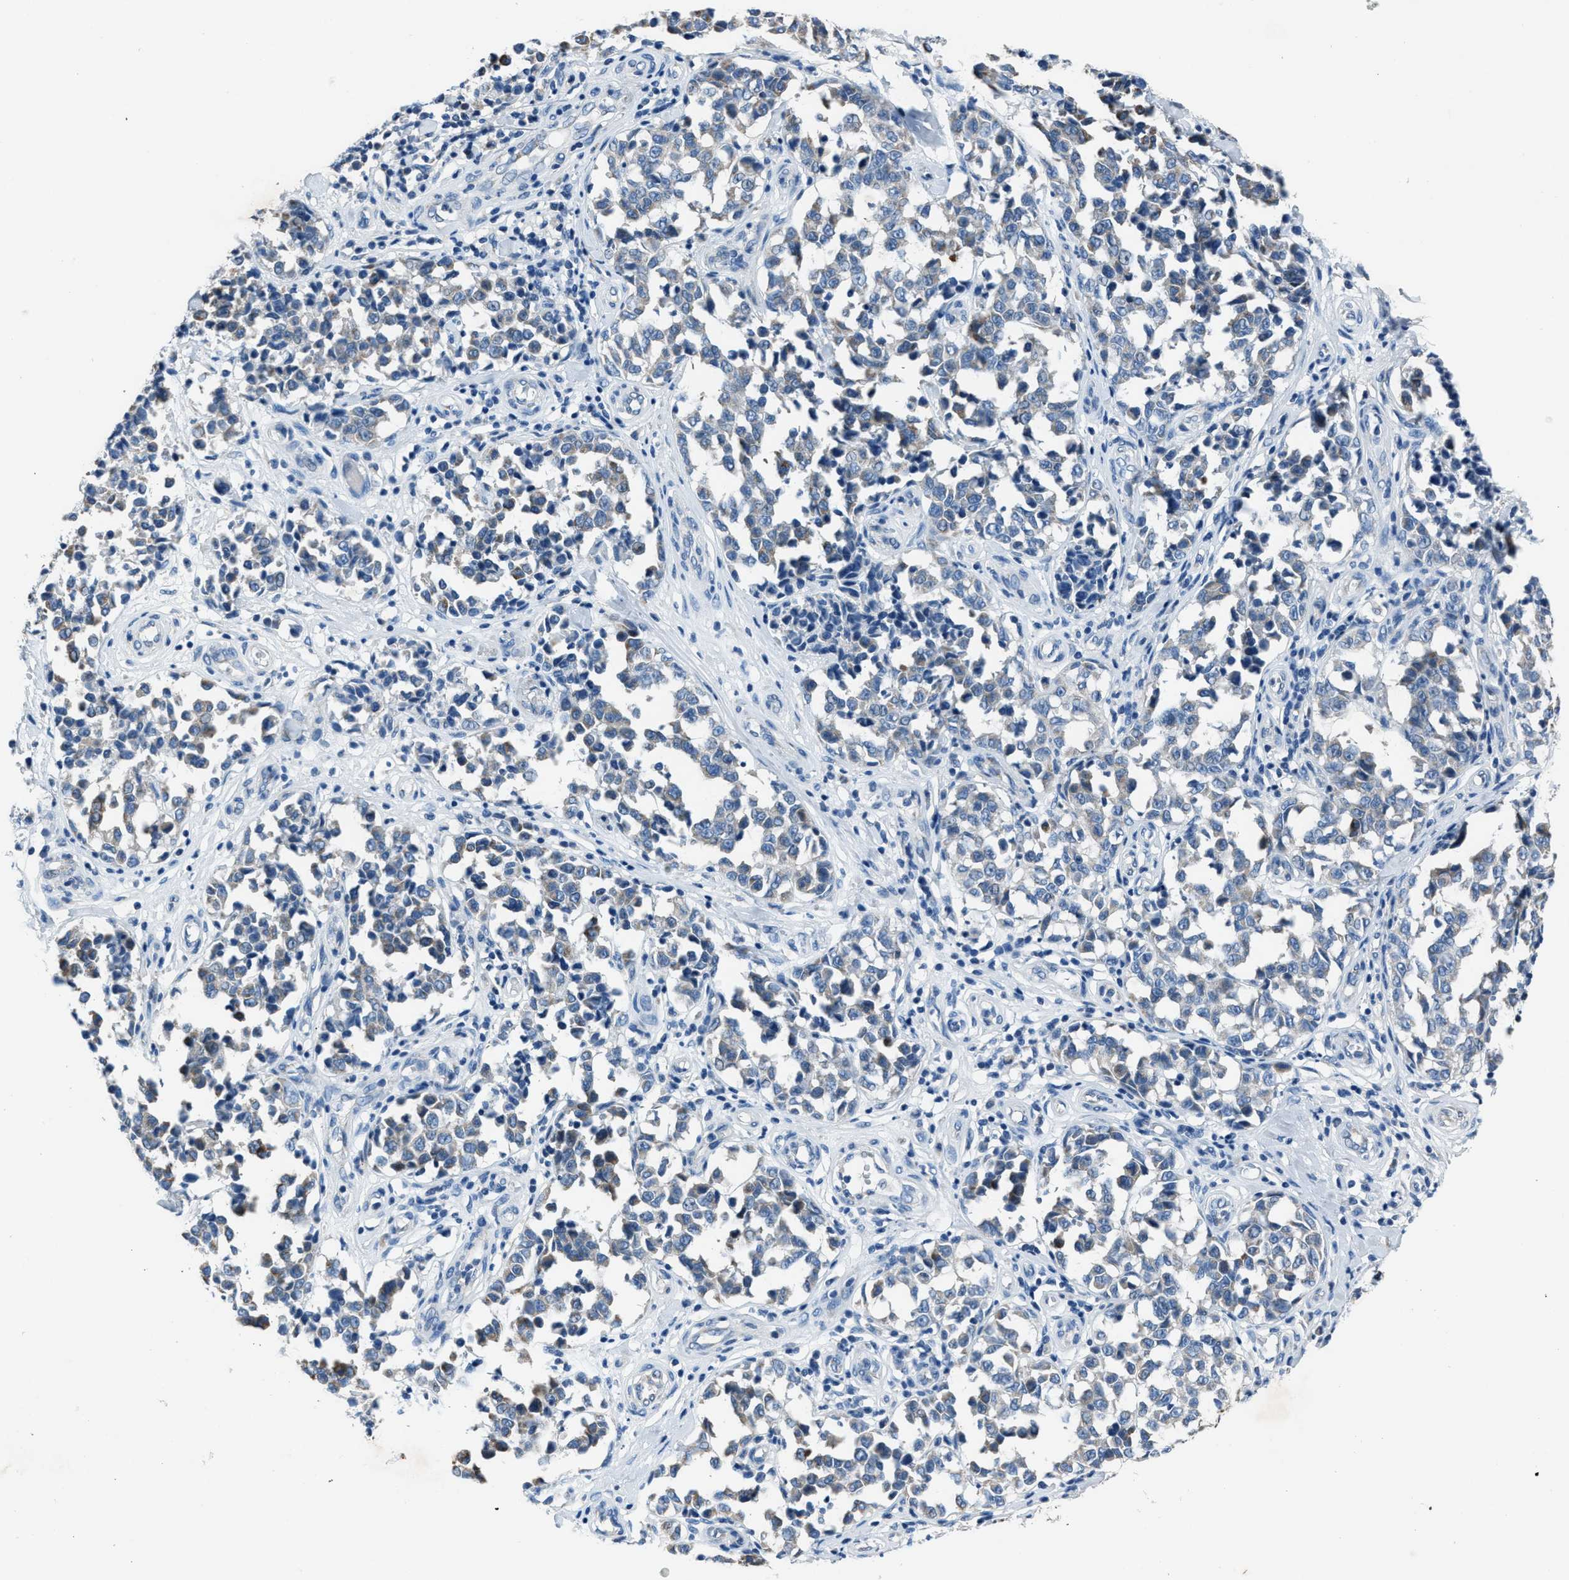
{"staining": {"intensity": "weak", "quantity": "<25%", "location": "cytoplasmic/membranous"}, "tissue": "melanoma", "cell_type": "Tumor cells", "image_type": "cancer", "snomed": [{"axis": "morphology", "description": "Malignant melanoma, NOS"}, {"axis": "topography", "description": "Skin"}], "caption": "Tumor cells show no significant expression in malignant melanoma. (DAB (3,3'-diaminobenzidine) immunohistochemistry (IHC) with hematoxylin counter stain).", "gene": "ADAM2", "patient": {"sex": "female", "age": 64}}